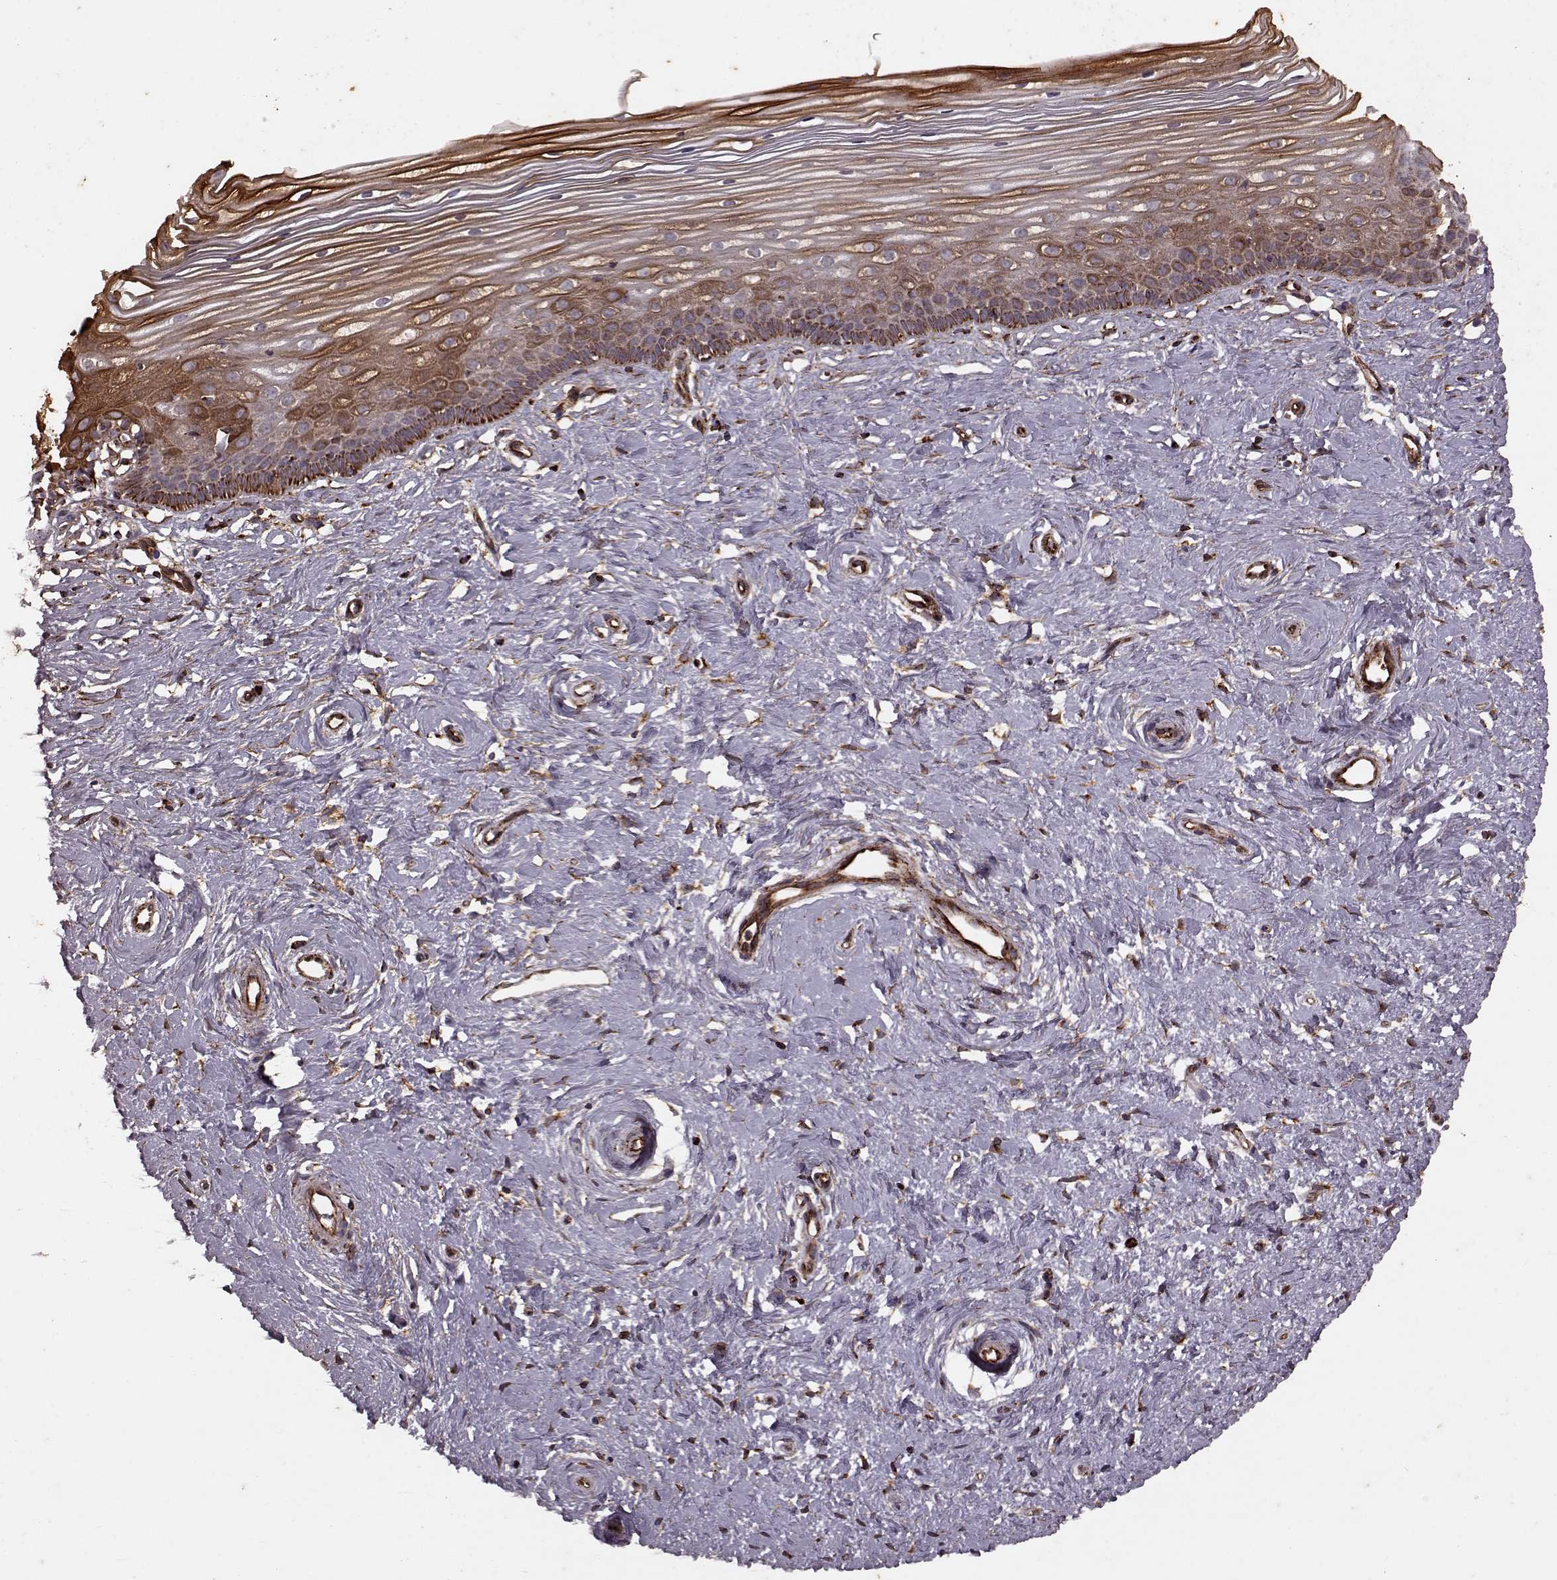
{"staining": {"intensity": "weak", "quantity": ">75%", "location": "cytoplasmic/membranous"}, "tissue": "cervix", "cell_type": "Glandular cells", "image_type": "normal", "snomed": [{"axis": "morphology", "description": "Normal tissue, NOS"}, {"axis": "topography", "description": "Cervix"}], "caption": "About >75% of glandular cells in unremarkable cervix display weak cytoplasmic/membranous protein positivity as visualized by brown immunohistochemical staining.", "gene": "ENSG00000285130", "patient": {"sex": "female", "age": 40}}